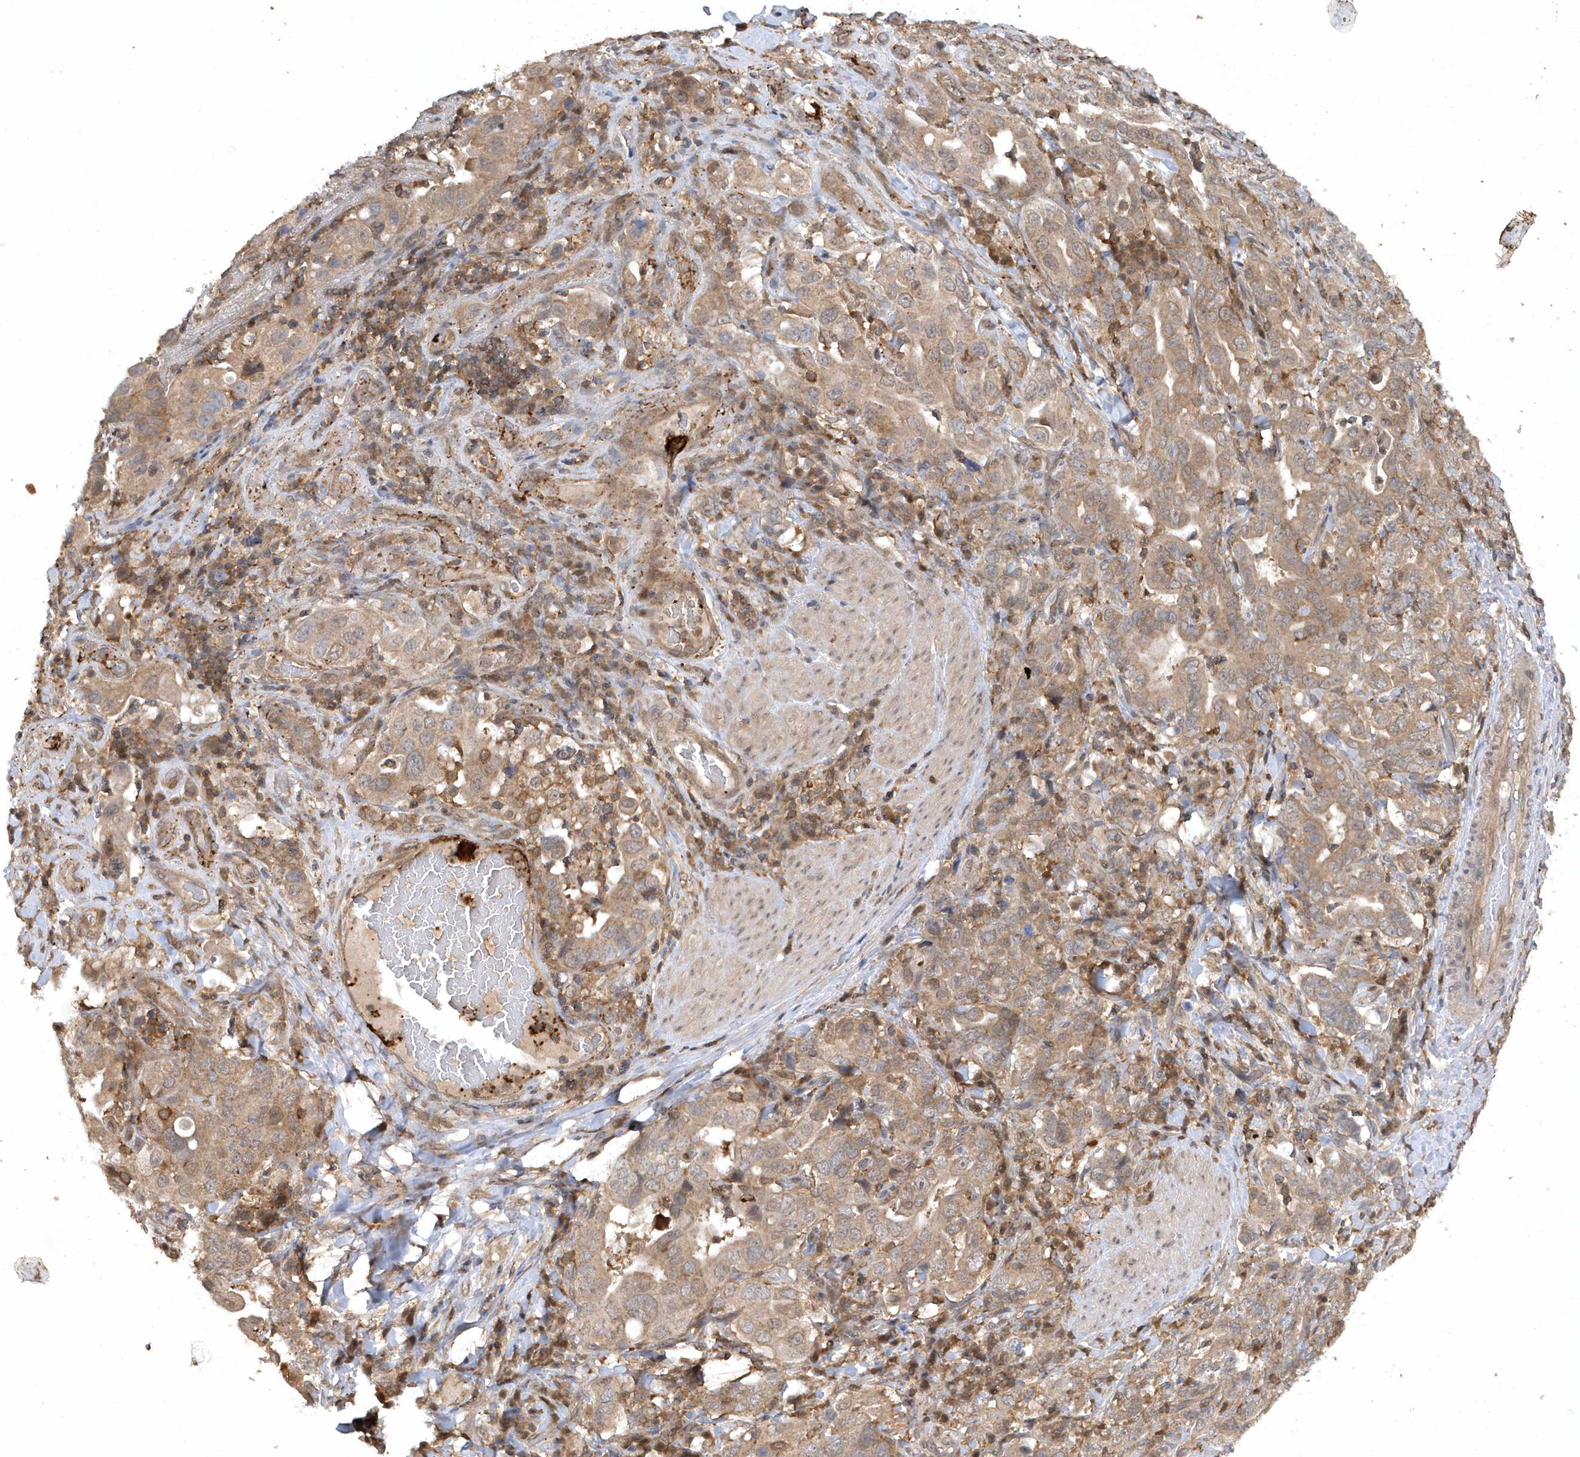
{"staining": {"intensity": "moderate", "quantity": ">75%", "location": "cytoplasmic/membranous"}, "tissue": "stomach cancer", "cell_type": "Tumor cells", "image_type": "cancer", "snomed": [{"axis": "morphology", "description": "Adenocarcinoma, NOS"}, {"axis": "topography", "description": "Stomach, upper"}], "caption": "Protein expression analysis of human stomach adenocarcinoma reveals moderate cytoplasmic/membranous expression in approximately >75% of tumor cells. The staining is performed using DAB (3,3'-diaminobenzidine) brown chromogen to label protein expression. The nuclei are counter-stained blue using hematoxylin.", "gene": "ACYP1", "patient": {"sex": "male", "age": 62}}